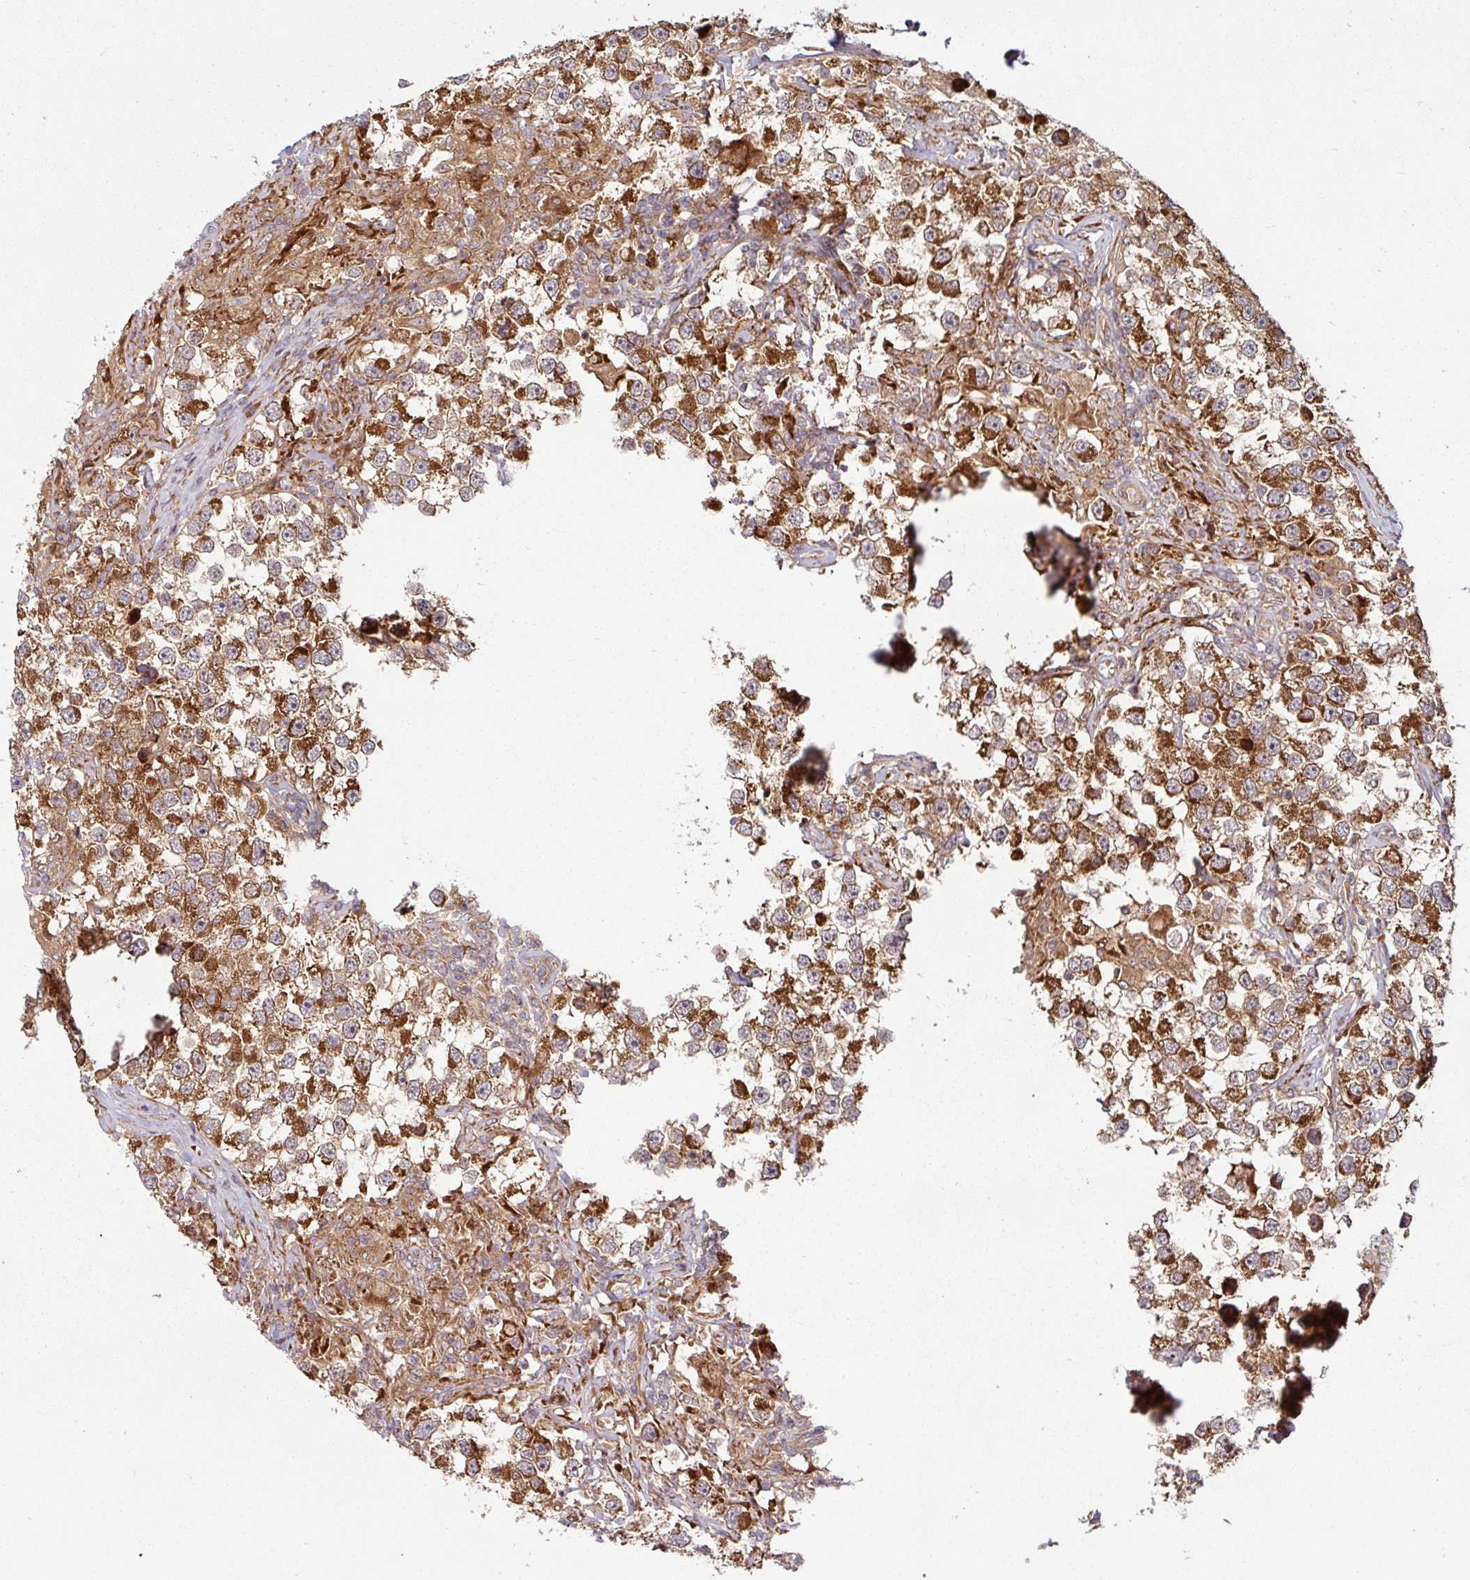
{"staining": {"intensity": "strong", "quantity": ">75%", "location": "cytoplasmic/membranous"}, "tissue": "testis cancer", "cell_type": "Tumor cells", "image_type": "cancer", "snomed": [{"axis": "morphology", "description": "Seminoma, NOS"}, {"axis": "topography", "description": "Testis"}], "caption": "Testis cancer (seminoma) stained with a brown dye shows strong cytoplasmic/membranous positive positivity in approximately >75% of tumor cells.", "gene": "RAB5A", "patient": {"sex": "male", "age": 46}}